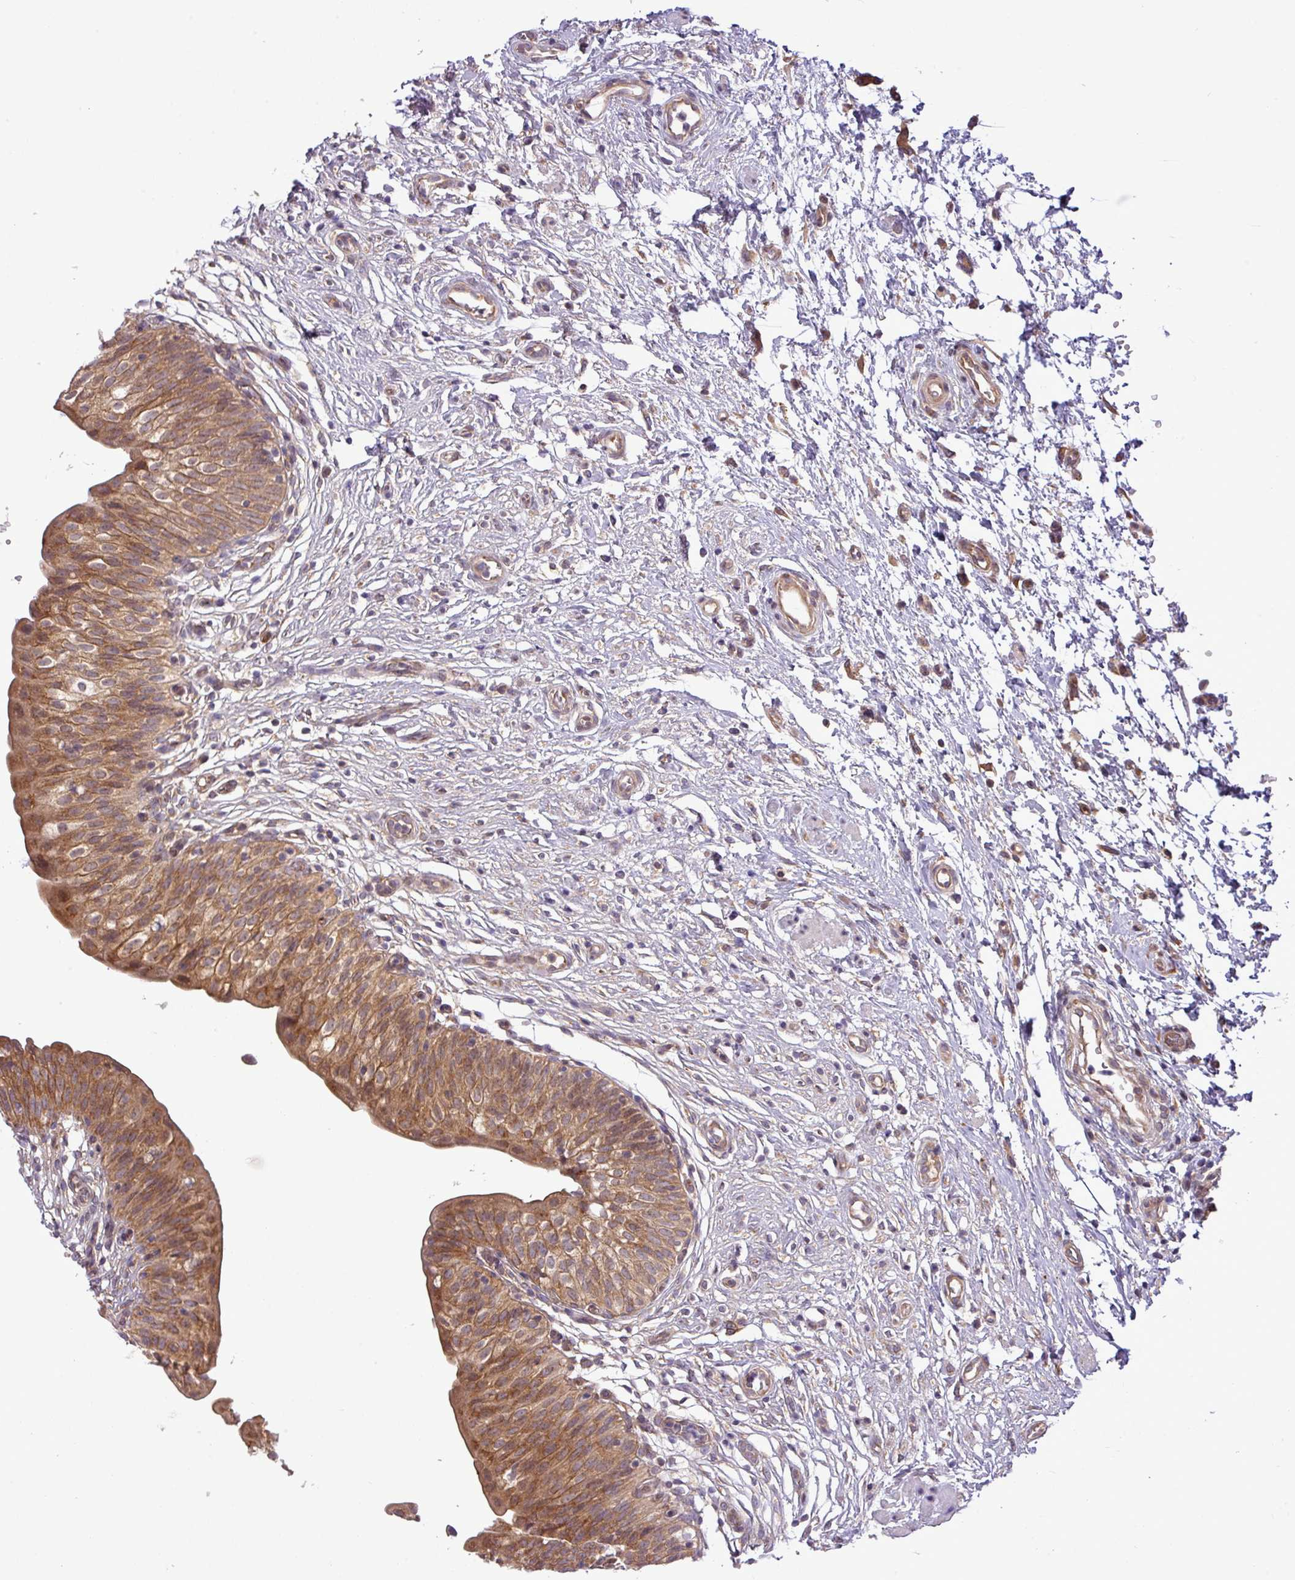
{"staining": {"intensity": "strong", "quantity": ">75%", "location": "cytoplasmic/membranous"}, "tissue": "urinary bladder", "cell_type": "Urothelial cells", "image_type": "normal", "snomed": [{"axis": "morphology", "description": "Normal tissue, NOS"}, {"axis": "topography", "description": "Urinary bladder"}], "caption": "Immunohistochemistry staining of unremarkable urinary bladder, which displays high levels of strong cytoplasmic/membranous expression in about >75% of urothelial cells indicating strong cytoplasmic/membranous protein positivity. The staining was performed using DAB (3,3'-diaminobenzidine) (brown) for protein detection and nuclei were counterstained in hematoxylin (blue).", "gene": "FAM222B", "patient": {"sex": "male", "age": 55}}